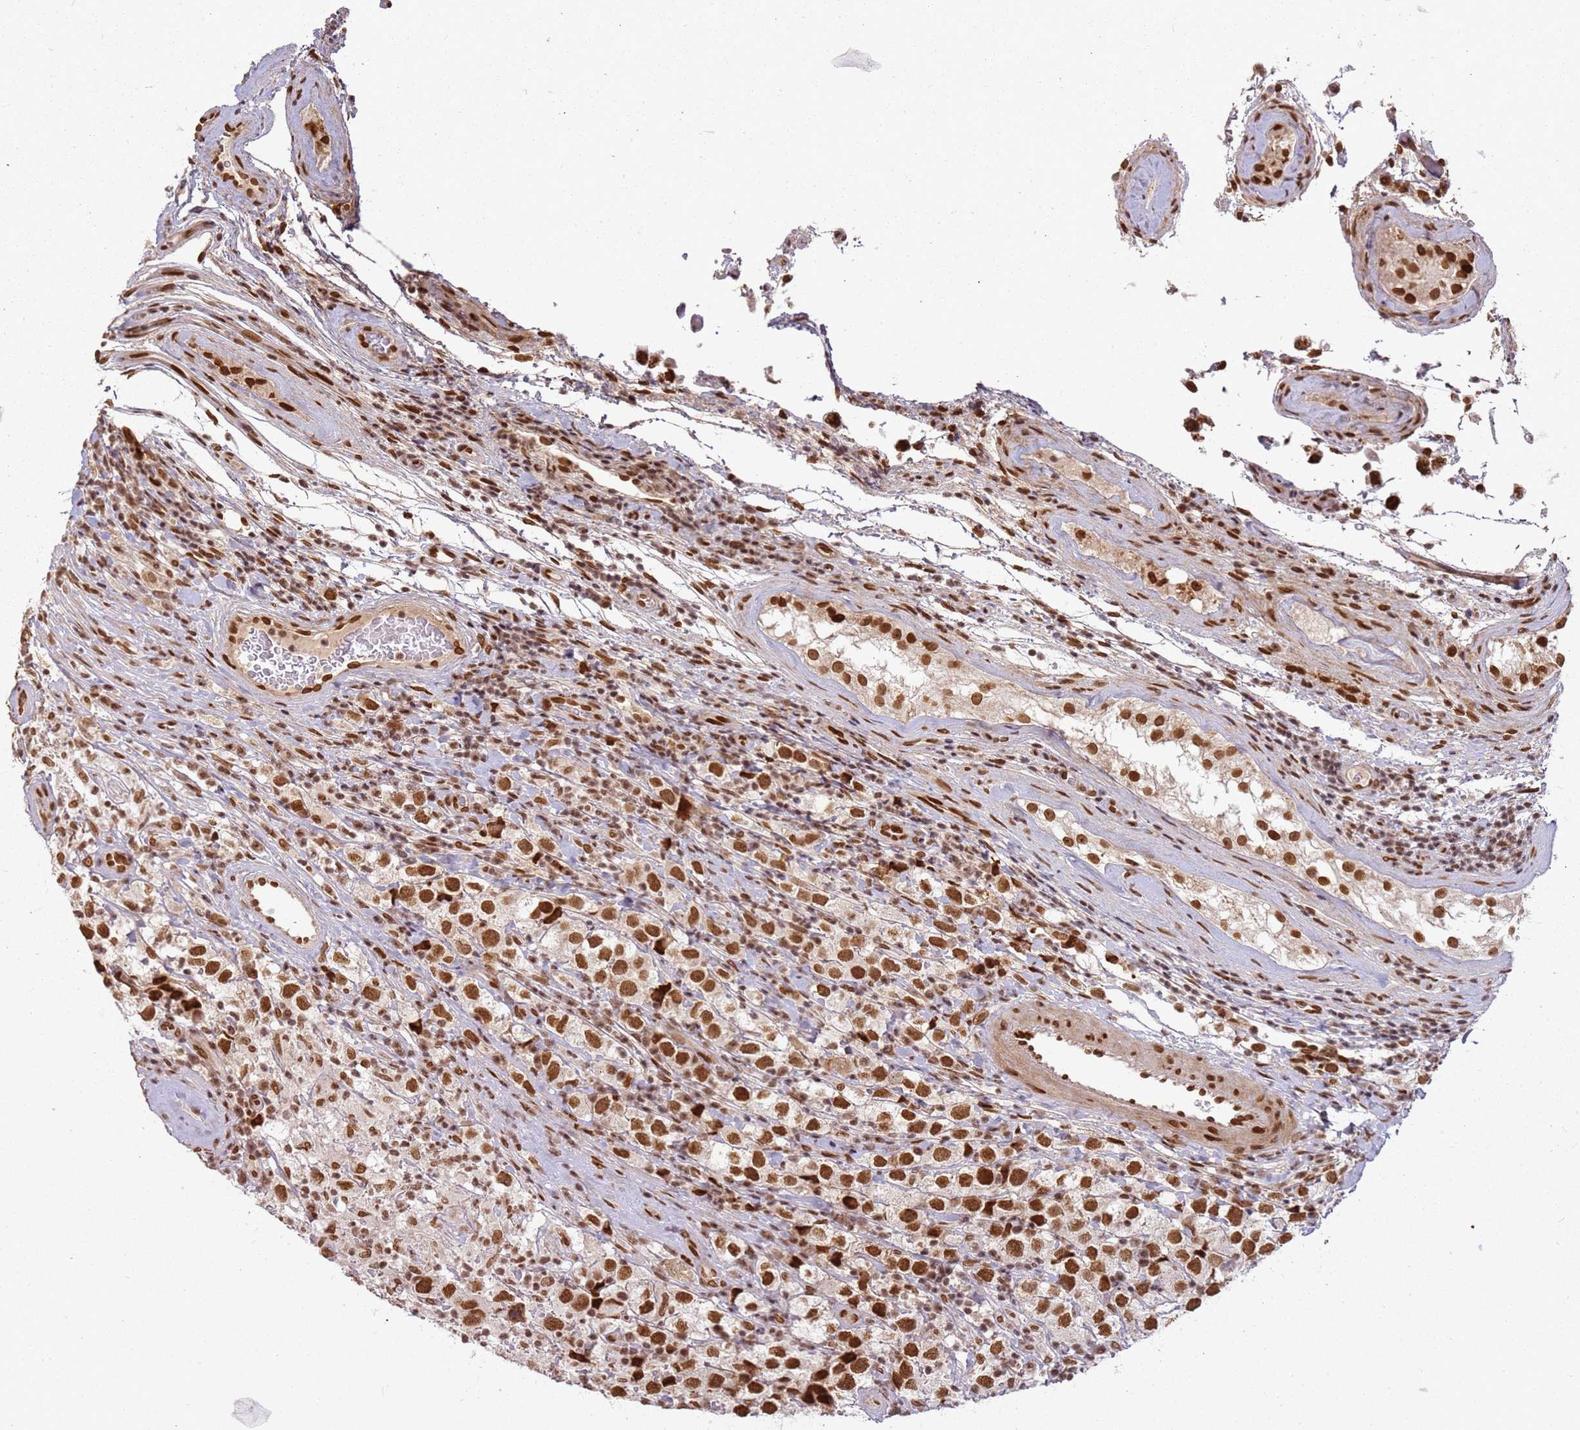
{"staining": {"intensity": "strong", "quantity": ">75%", "location": "nuclear"}, "tissue": "testis cancer", "cell_type": "Tumor cells", "image_type": "cancer", "snomed": [{"axis": "morphology", "description": "Seminoma, NOS"}, {"axis": "morphology", "description": "Carcinoma, Embryonal, NOS"}, {"axis": "topography", "description": "Testis"}], "caption": "Testis embryonal carcinoma stained for a protein (brown) shows strong nuclear positive positivity in about >75% of tumor cells.", "gene": "TENT4A", "patient": {"sex": "male", "age": 41}}